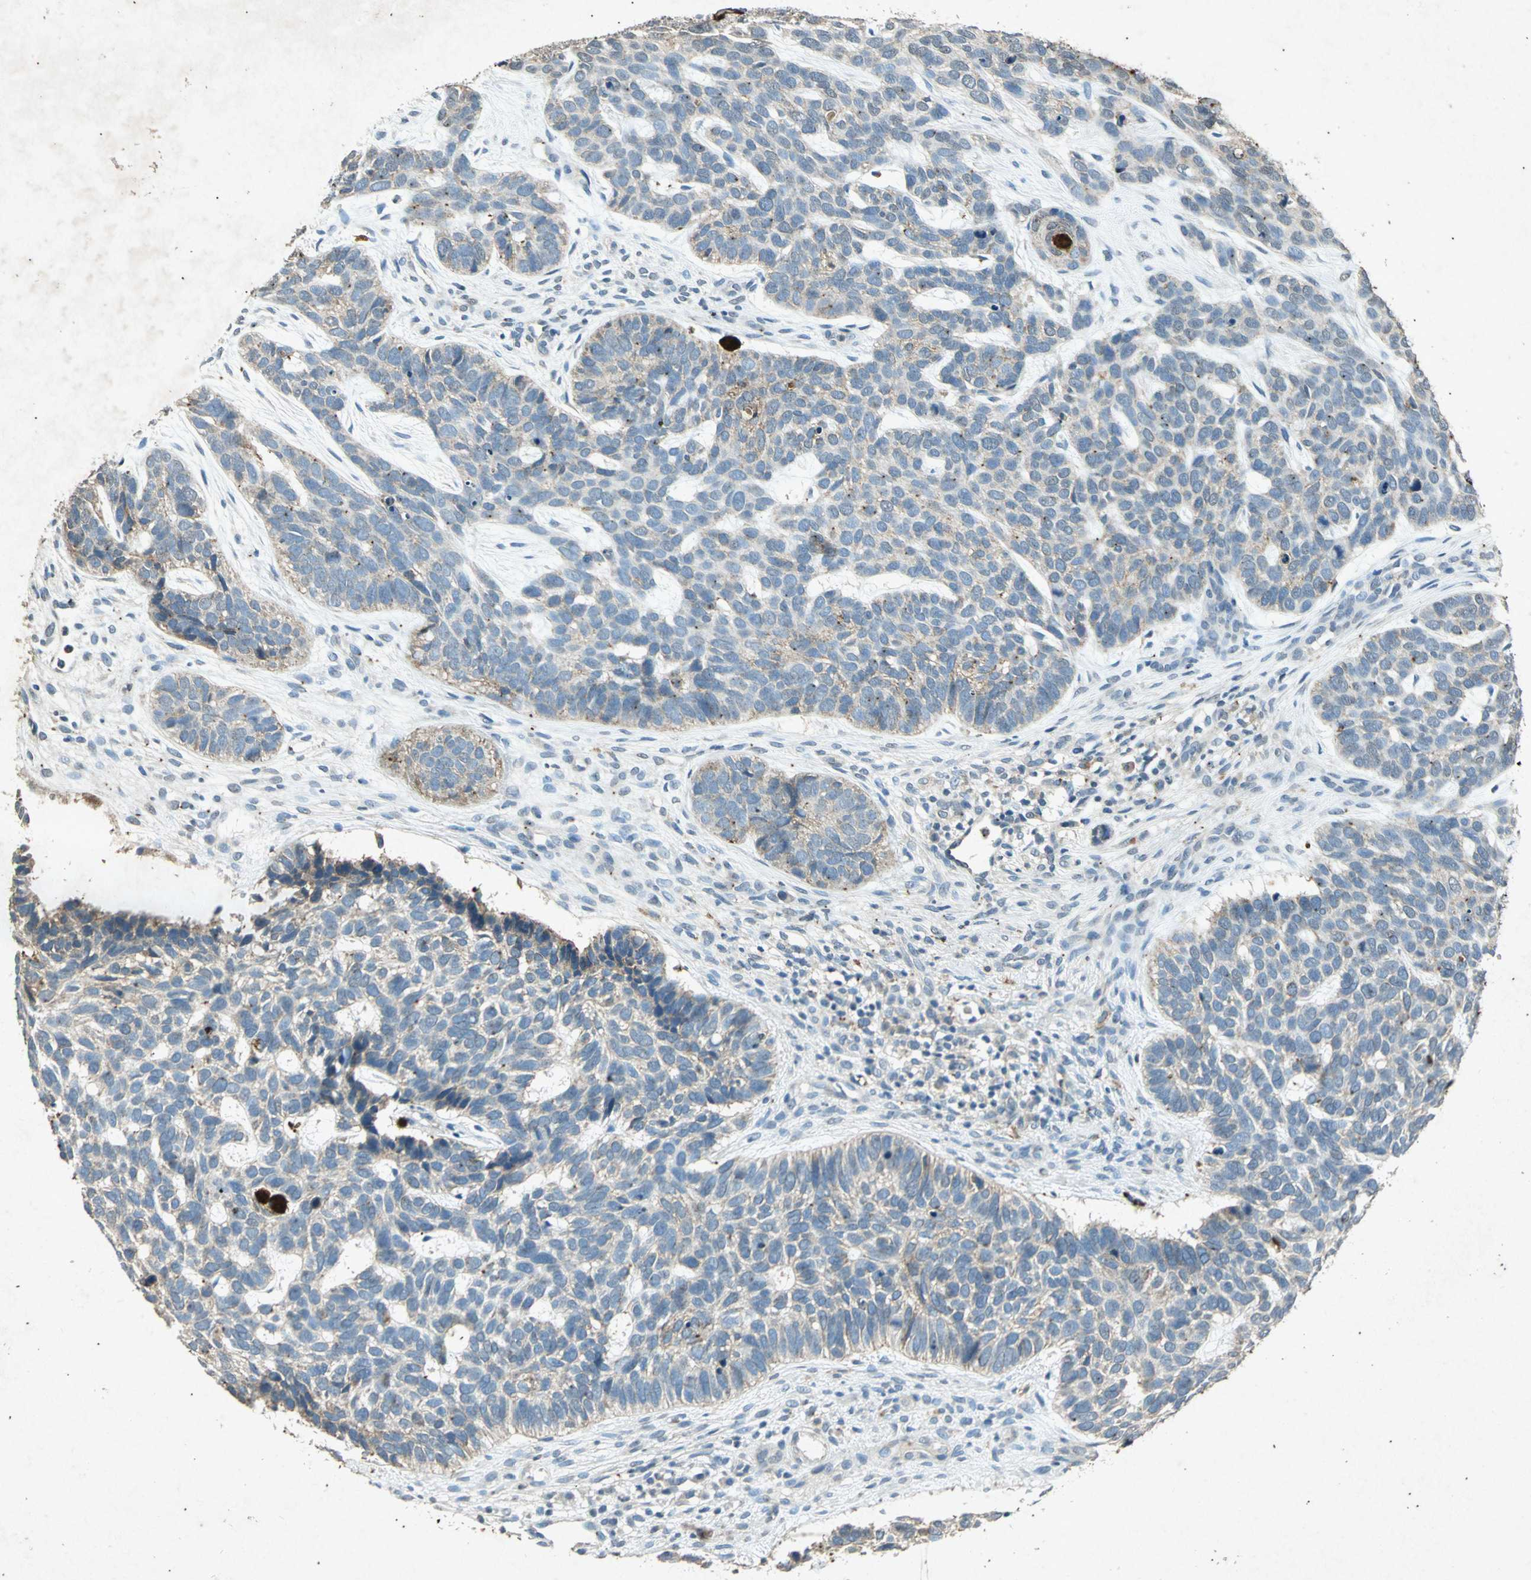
{"staining": {"intensity": "weak", "quantity": "25%-75%", "location": "cytoplasmic/membranous"}, "tissue": "skin cancer", "cell_type": "Tumor cells", "image_type": "cancer", "snomed": [{"axis": "morphology", "description": "Basal cell carcinoma"}, {"axis": "topography", "description": "Skin"}], "caption": "Immunohistochemistry (IHC) staining of skin cancer, which exhibits low levels of weak cytoplasmic/membranous staining in about 25%-75% of tumor cells indicating weak cytoplasmic/membranous protein expression. The staining was performed using DAB (3,3'-diaminobenzidine) (brown) for protein detection and nuclei were counterstained in hematoxylin (blue).", "gene": "PSEN1", "patient": {"sex": "male", "age": 87}}